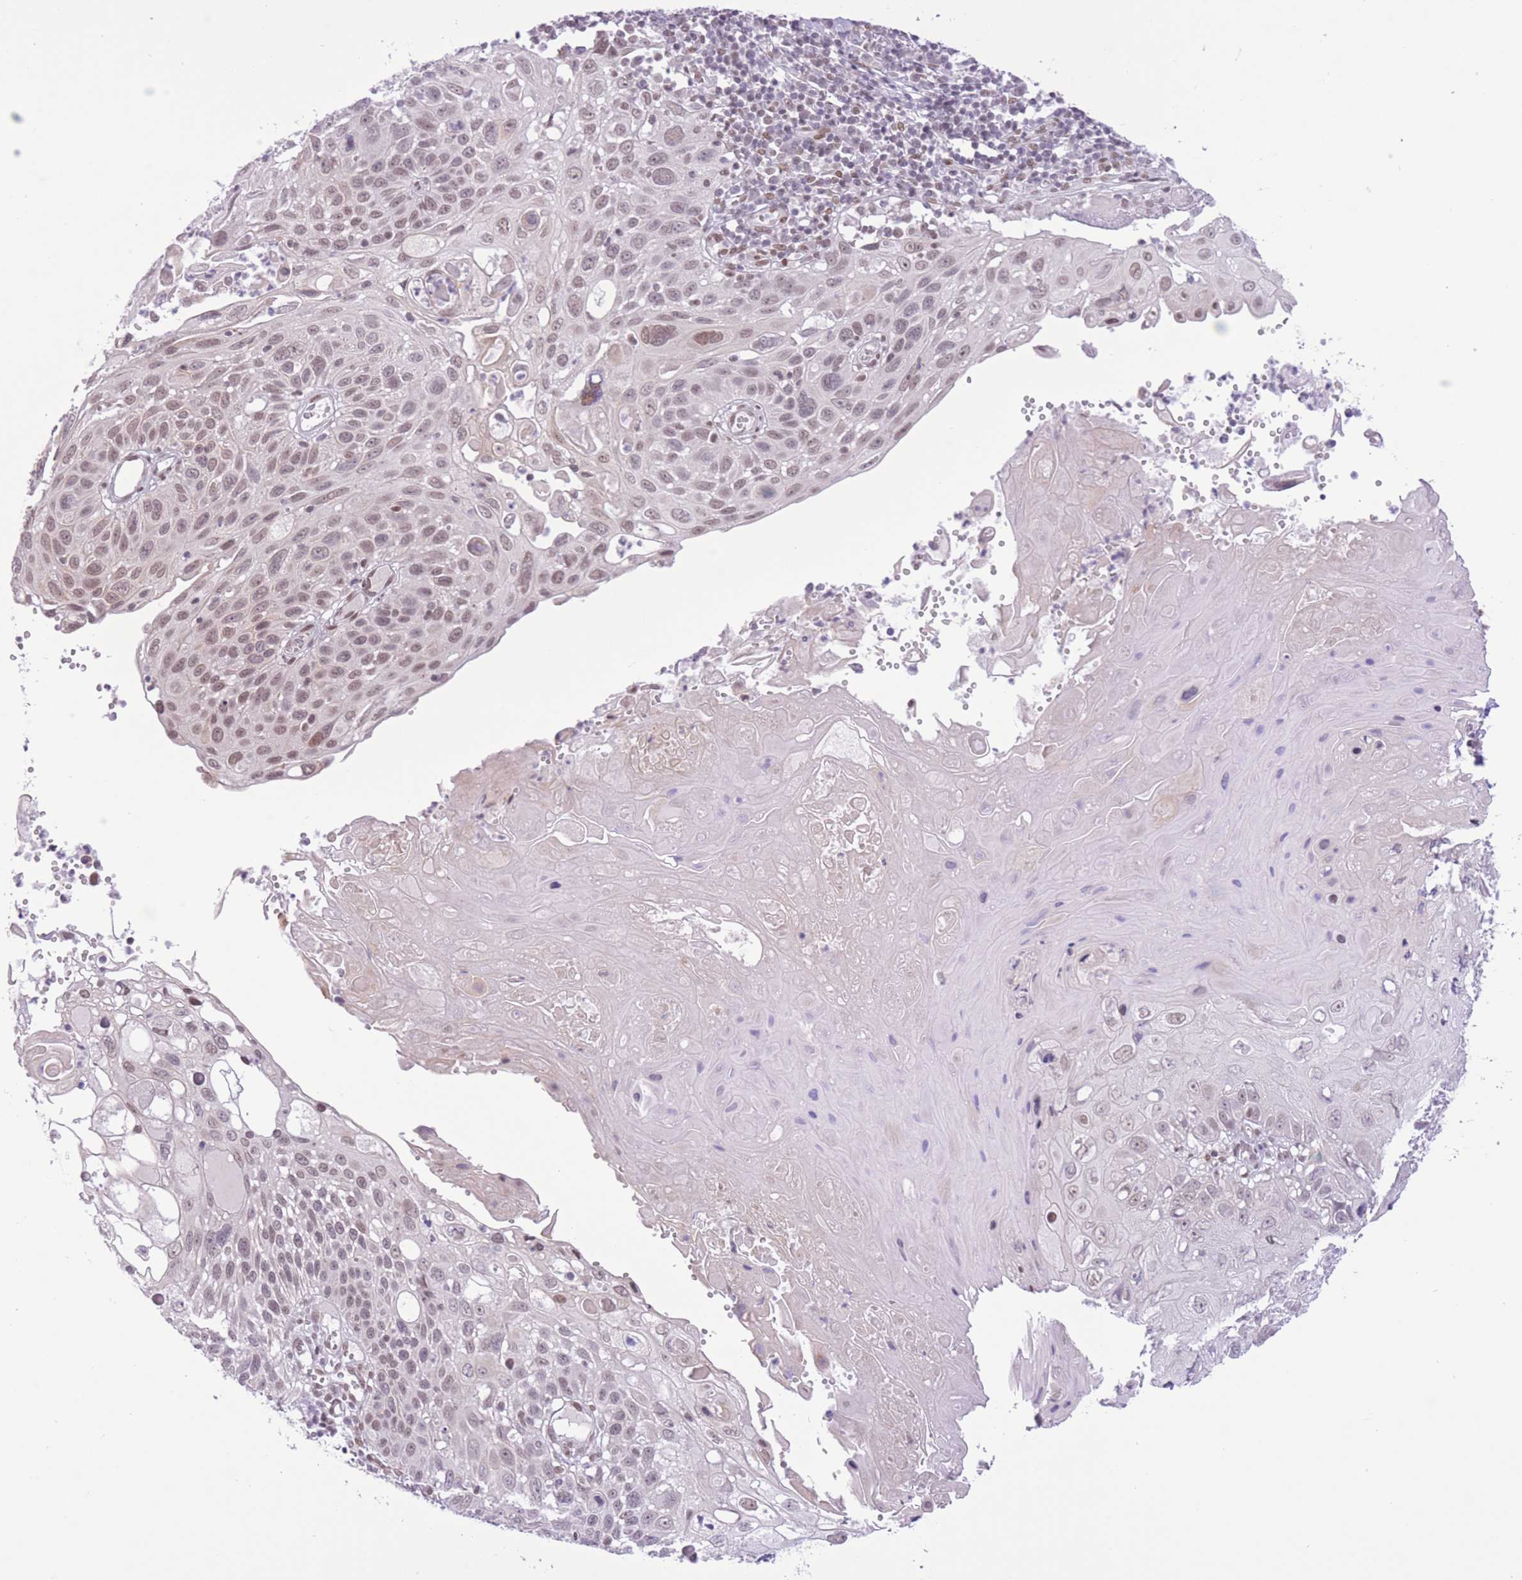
{"staining": {"intensity": "weak", "quantity": "25%-75%", "location": "nuclear"}, "tissue": "cervical cancer", "cell_type": "Tumor cells", "image_type": "cancer", "snomed": [{"axis": "morphology", "description": "Squamous cell carcinoma, NOS"}, {"axis": "topography", "description": "Cervix"}], "caption": "An immunohistochemistry (IHC) image of tumor tissue is shown. Protein staining in brown shows weak nuclear positivity in squamous cell carcinoma (cervical) within tumor cells.", "gene": "ZBED5", "patient": {"sex": "female", "age": 70}}